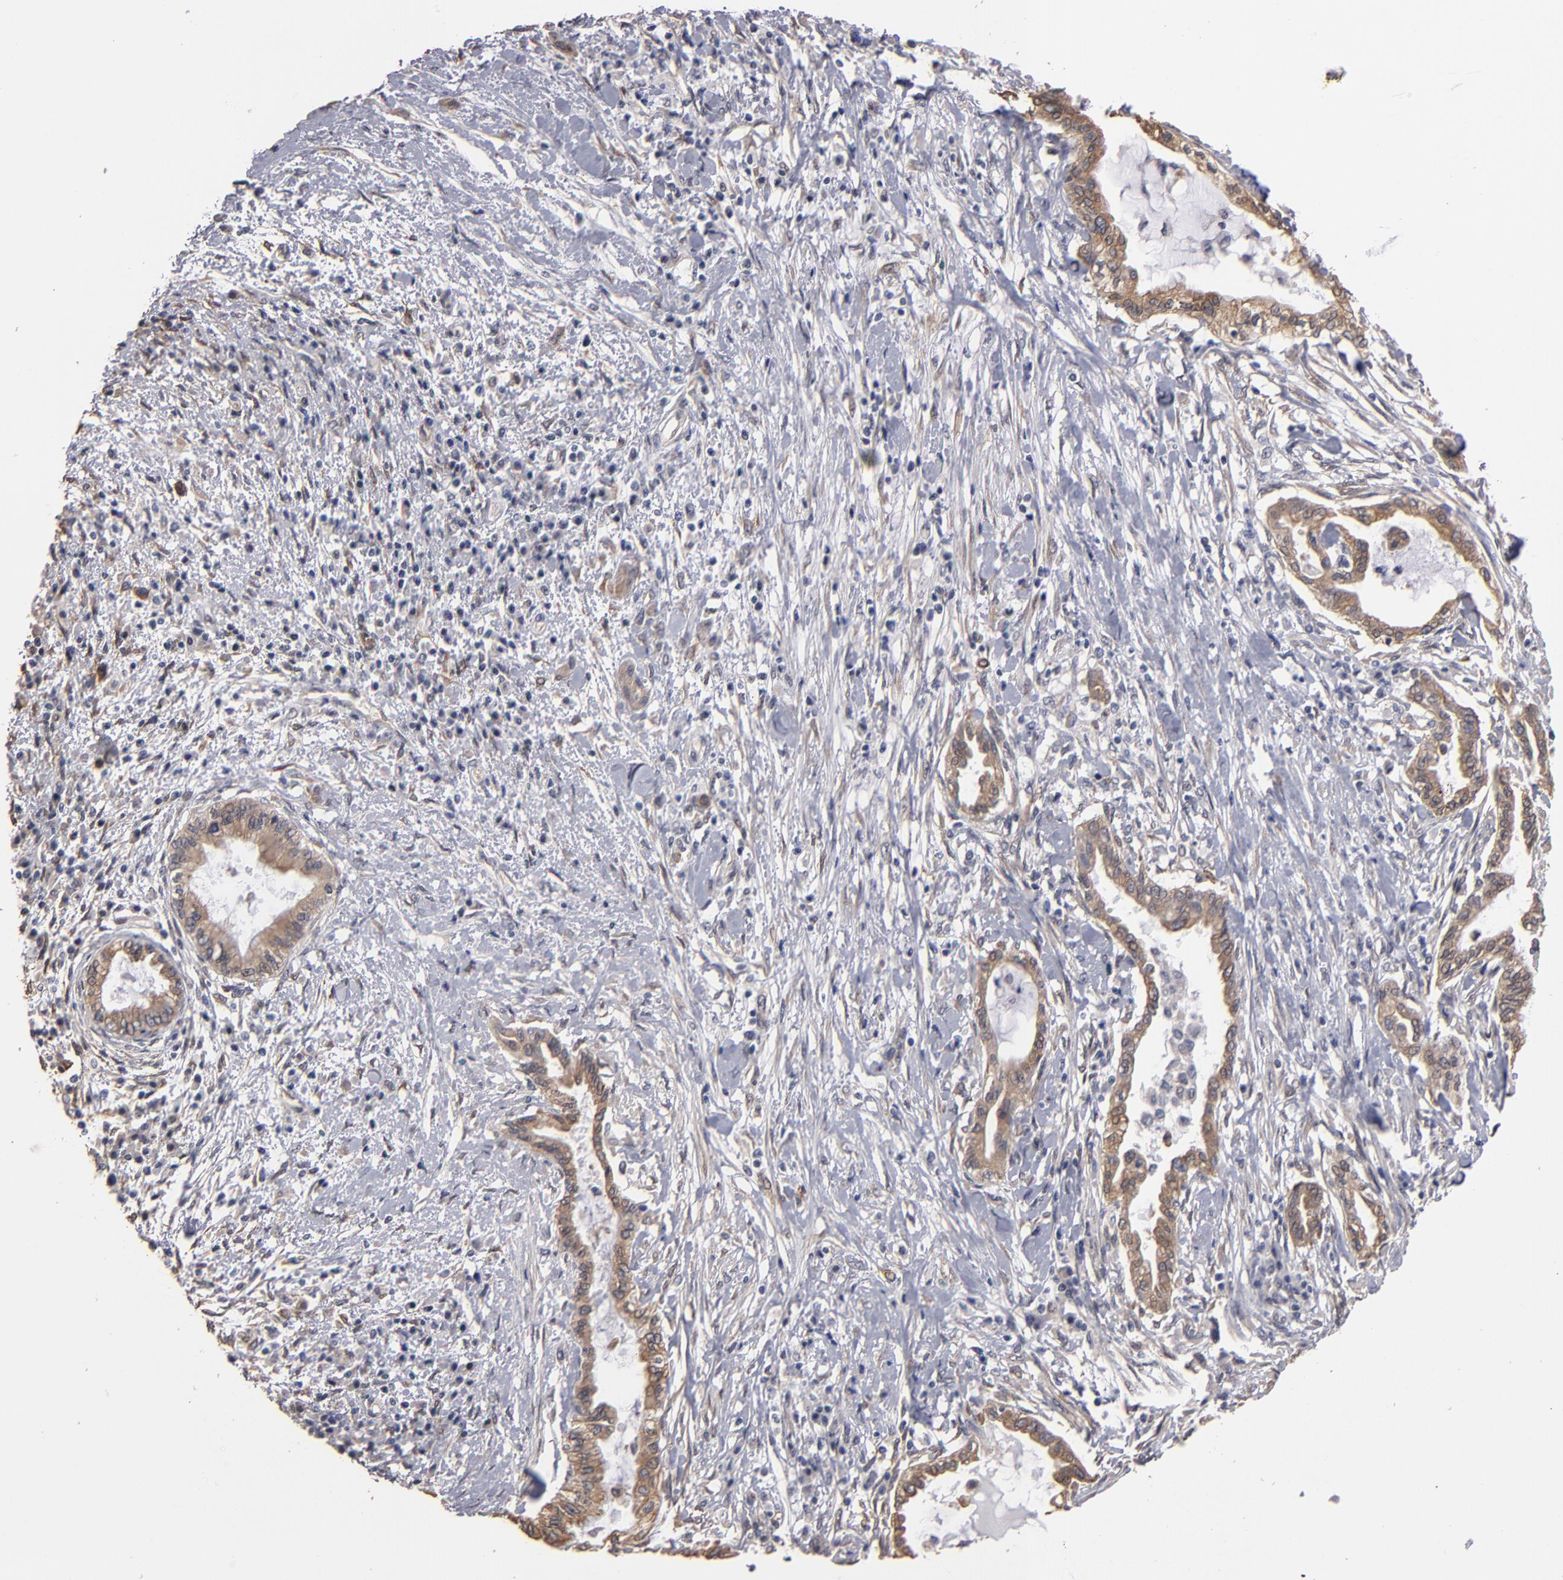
{"staining": {"intensity": "weak", "quantity": ">75%", "location": "cytoplasmic/membranous"}, "tissue": "pancreatic cancer", "cell_type": "Tumor cells", "image_type": "cancer", "snomed": [{"axis": "morphology", "description": "Adenocarcinoma, NOS"}, {"axis": "topography", "description": "Pancreas"}], "caption": "Immunohistochemistry photomicrograph of neoplastic tissue: pancreatic cancer (adenocarcinoma) stained using IHC shows low levels of weak protein expression localized specifically in the cytoplasmic/membranous of tumor cells, appearing as a cytoplasmic/membranous brown color.", "gene": "PGRMC1", "patient": {"sex": "female", "age": 64}}